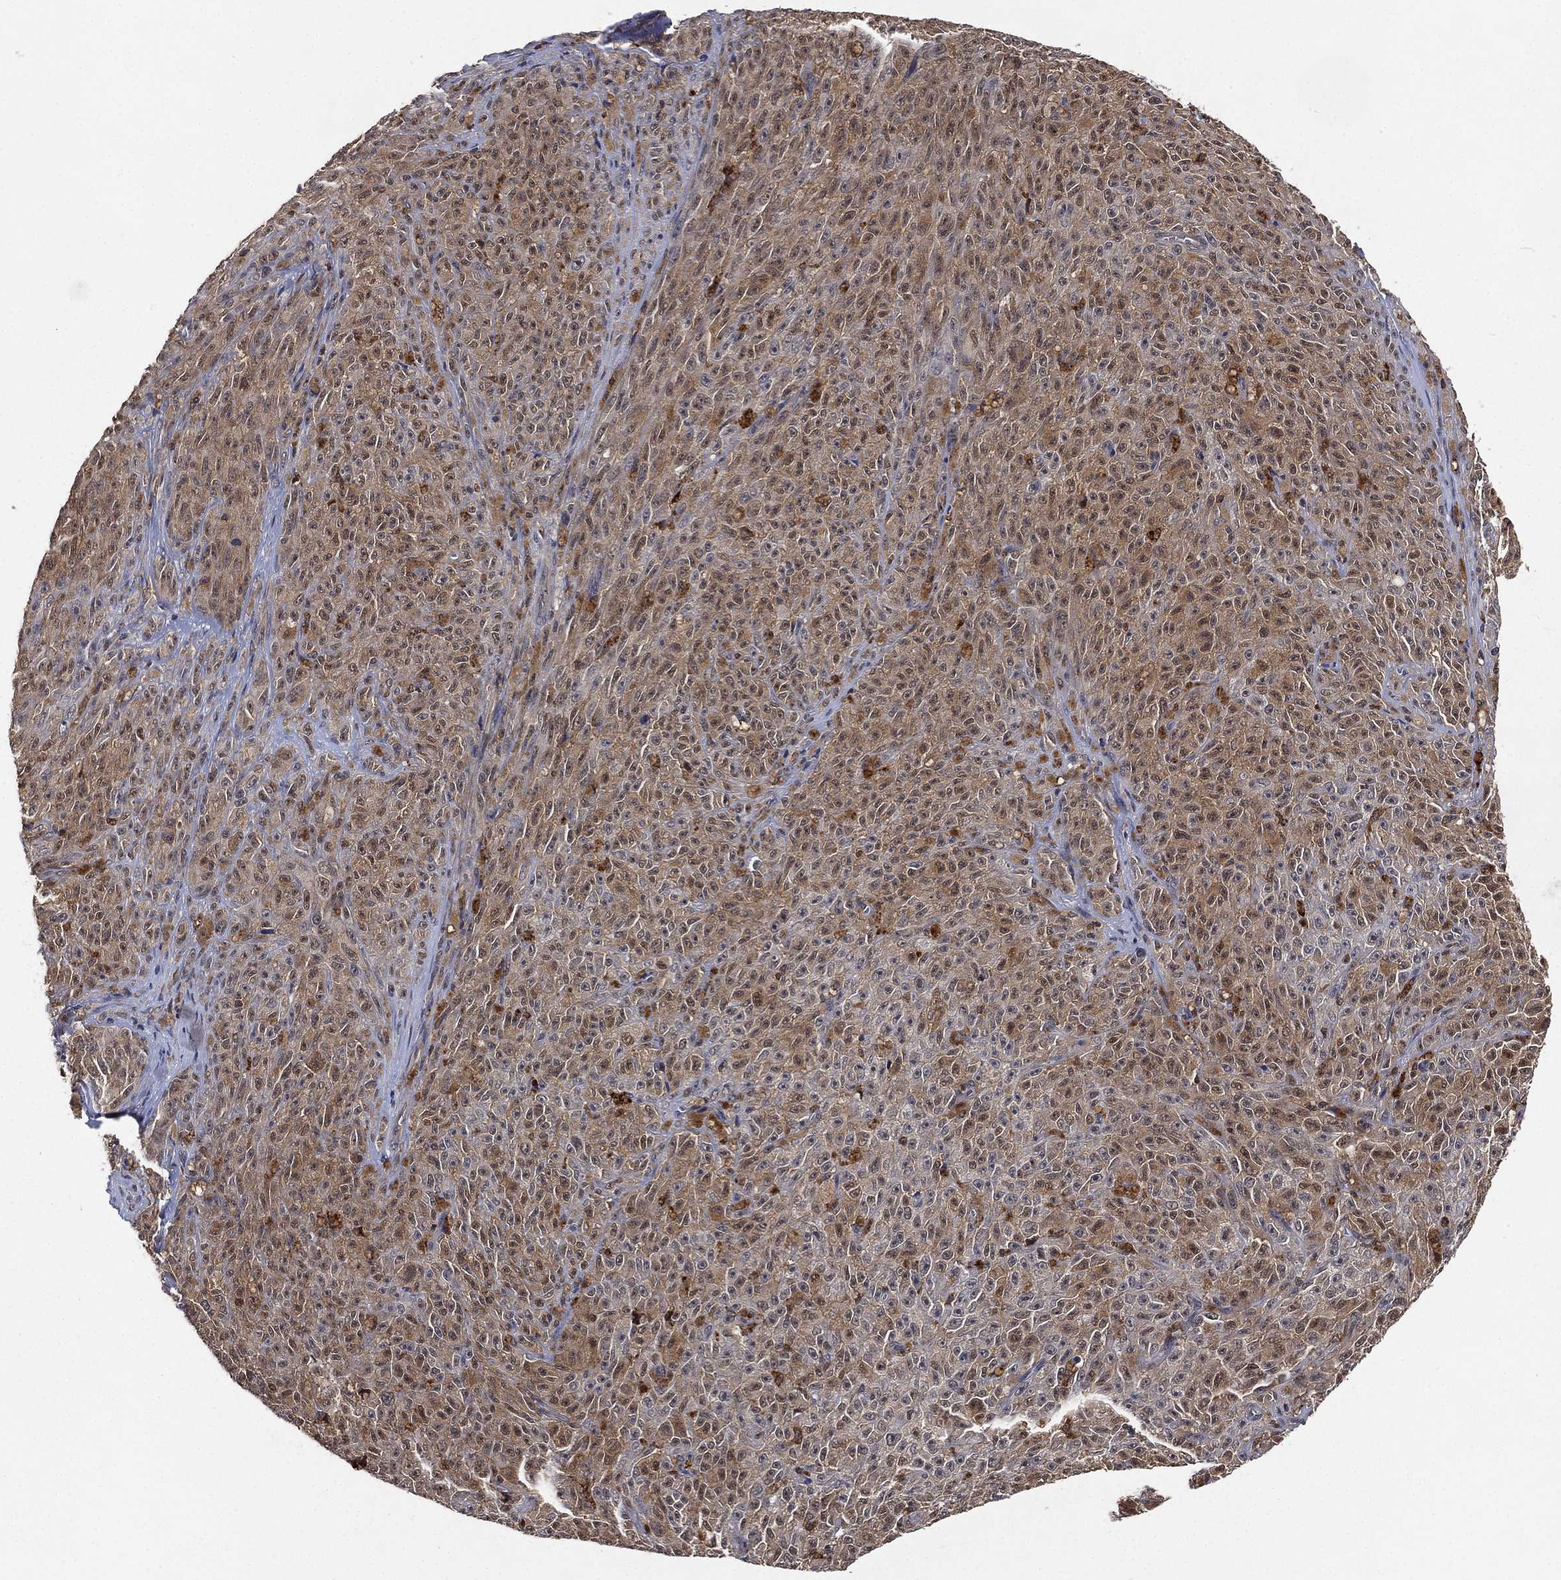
{"staining": {"intensity": "weak", "quantity": "25%-75%", "location": "cytoplasmic/membranous"}, "tissue": "melanoma", "cell_type": "Tumor cells", "image_type": "cancer", "snomed": [{"axis": "morphology", "description": "Malignant melanoma, NOS"}, {"axis": "topography", "description": "Skin"}], "caption": "Protein analysis of melanoma tissue displays weak cytoplasmic/membranous expression in about 25%-75% of tumor cells.", "gene": "WDR26", "patient": {"sex": "female", "age": 82}}